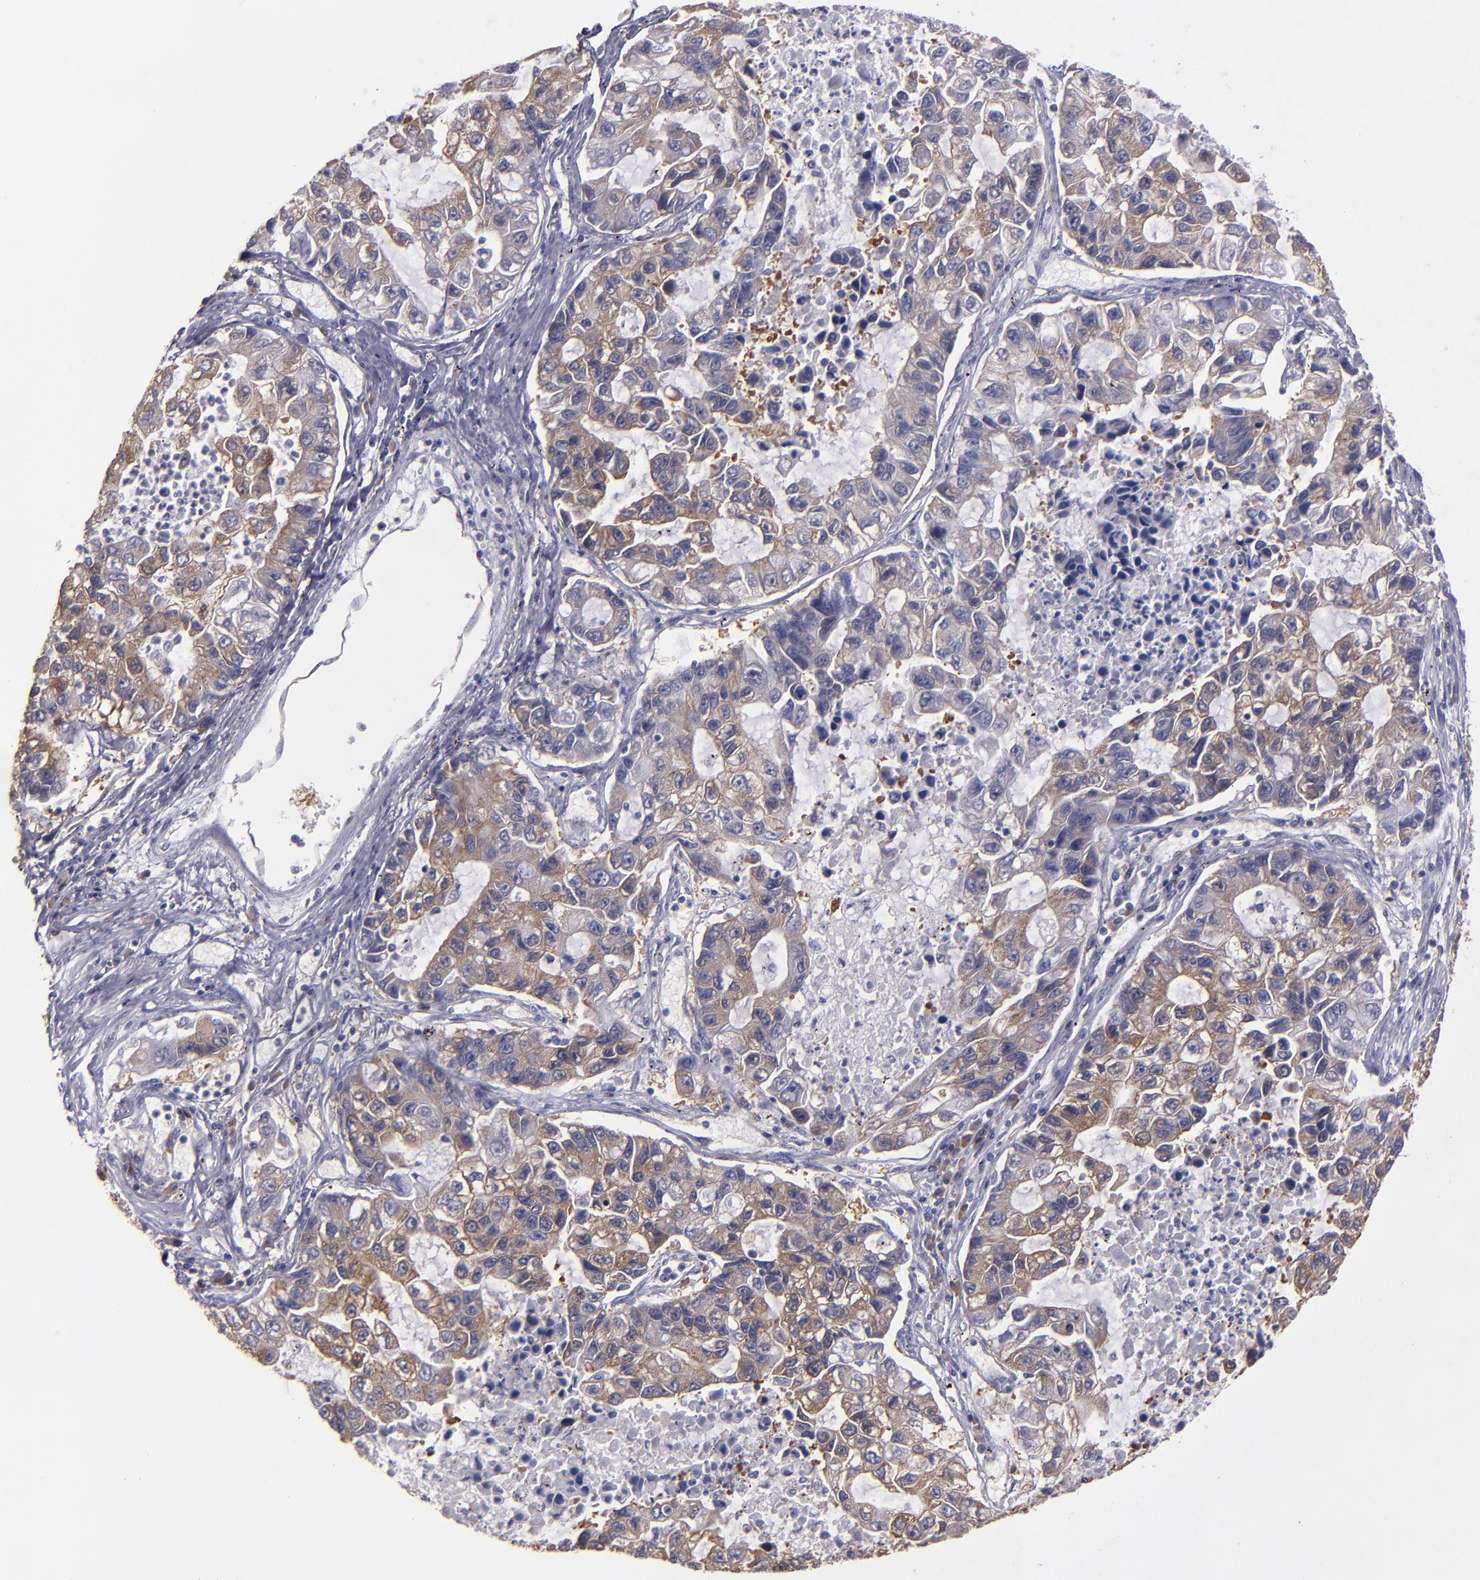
{"staining": {"intensity": "weak", "quantity": "25%-75%", "location": "cytoplasmic/membranous"}, "tissue": "lung cancer", "cell_type": "Tumor cells", "image_type": "cancer", "snomed": [{"axis": "morphology", "description": "Adenocarcinoma, NOS"}, {"axis": "topography", "description": "Lung"}], "caption": "Tumor cells reveal low levels of weak cytoplasmic/membranous positivity in about 25%-75% of cells in human lung cancer (adenocarcinoma). (Brightfield microscopy of DAB IHC at high magnification).", "gene": "CARS1", "patient": {"sex": "female", "age": 51}}